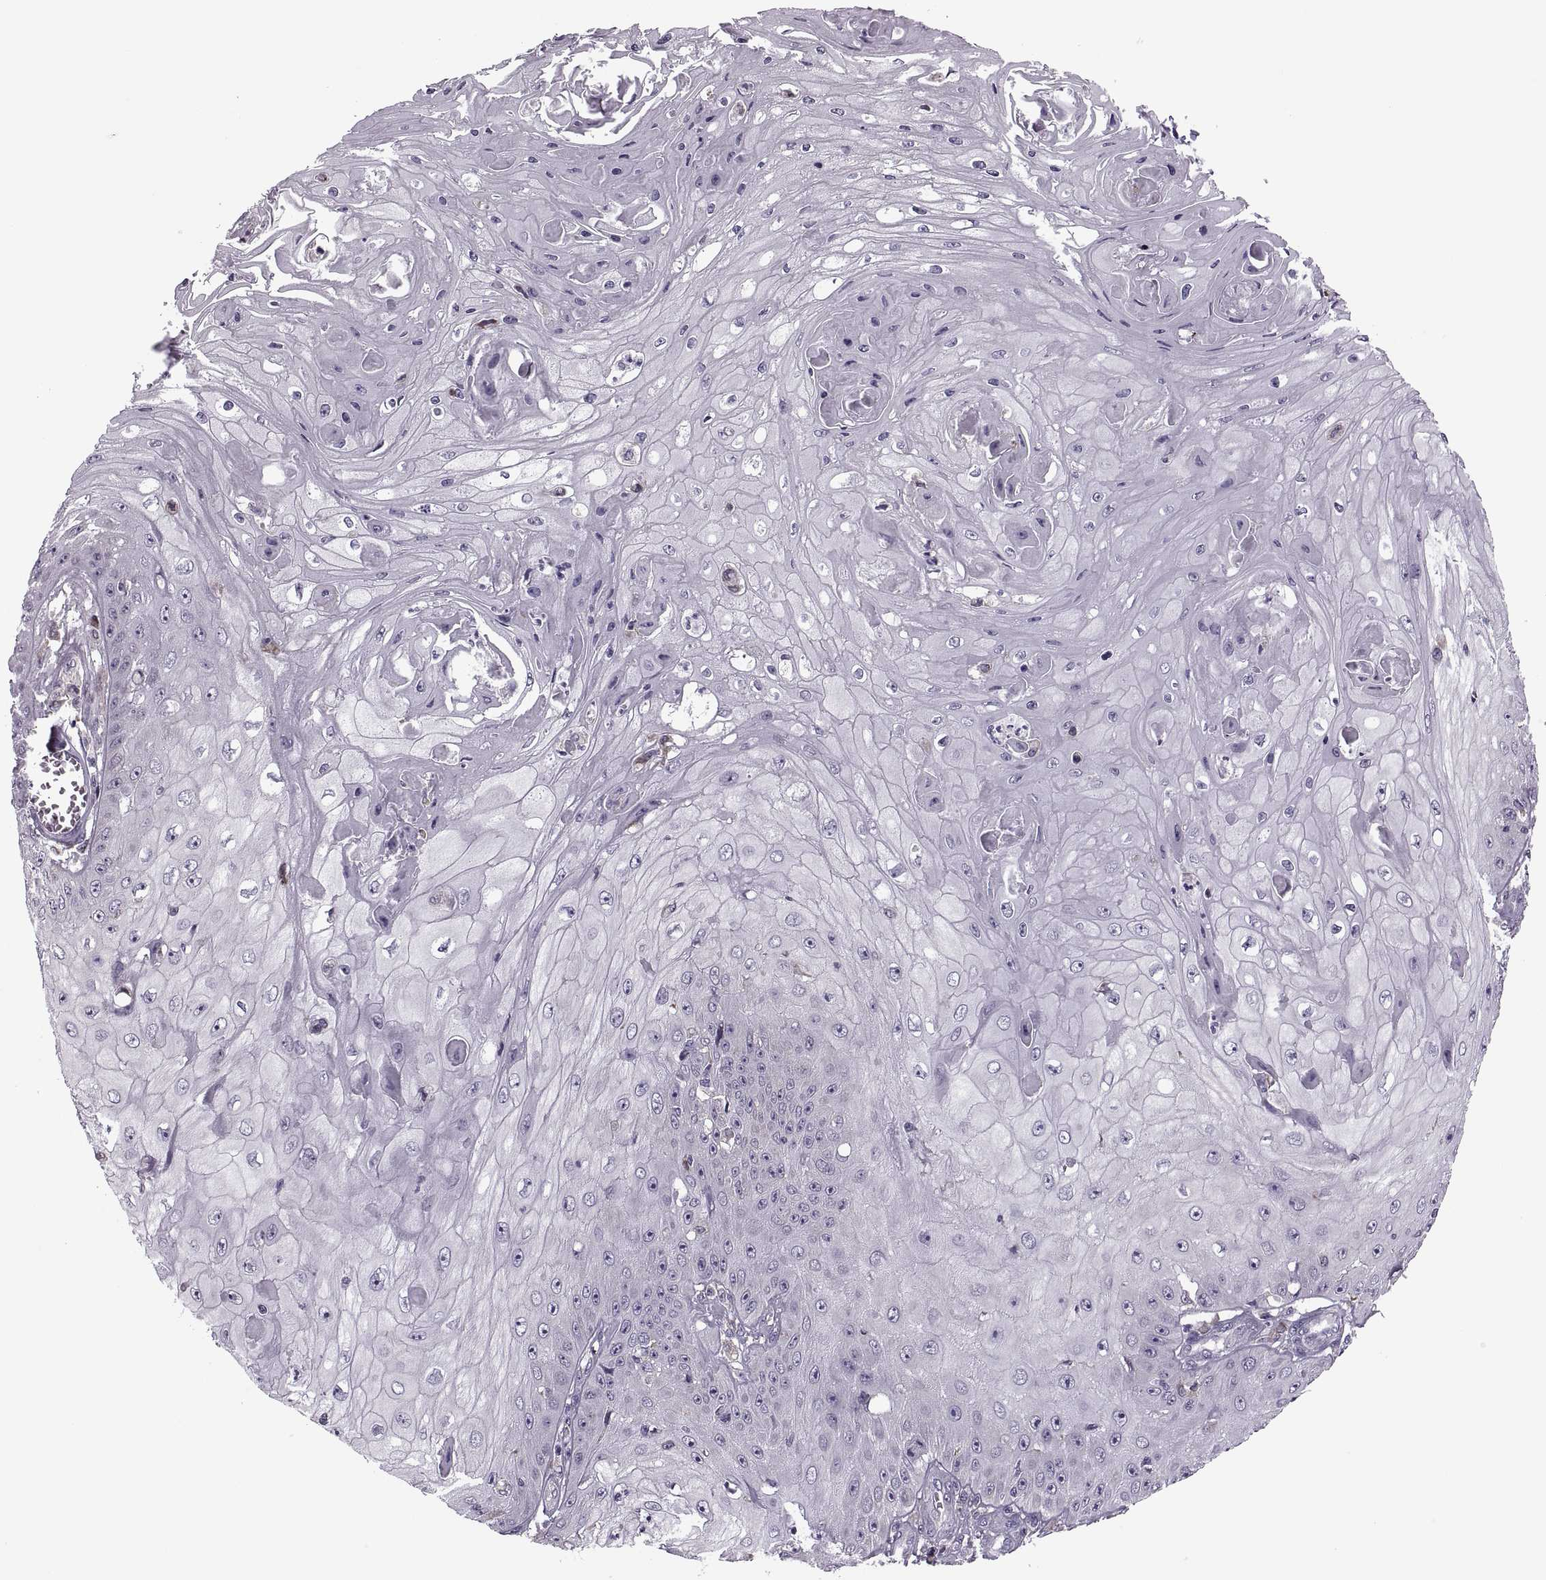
{"staining": {"intensity": "negative", "quantity": "none", "location": "none"}, "tissue": "skin cancer", "cell_type": "Tumor cells", "image_type": "cancer", "snomed": [{"axis": "morphology", "description": "Squamous cell carcinoma, NOS"}, {"axis": "topography", "description": "Skin"}], "caption": "There is no significant staining in tumor cells of squamous cell carcinoma (skin).", "gene": "LETM2", "patient": {"sex": "male", "age": 70}}